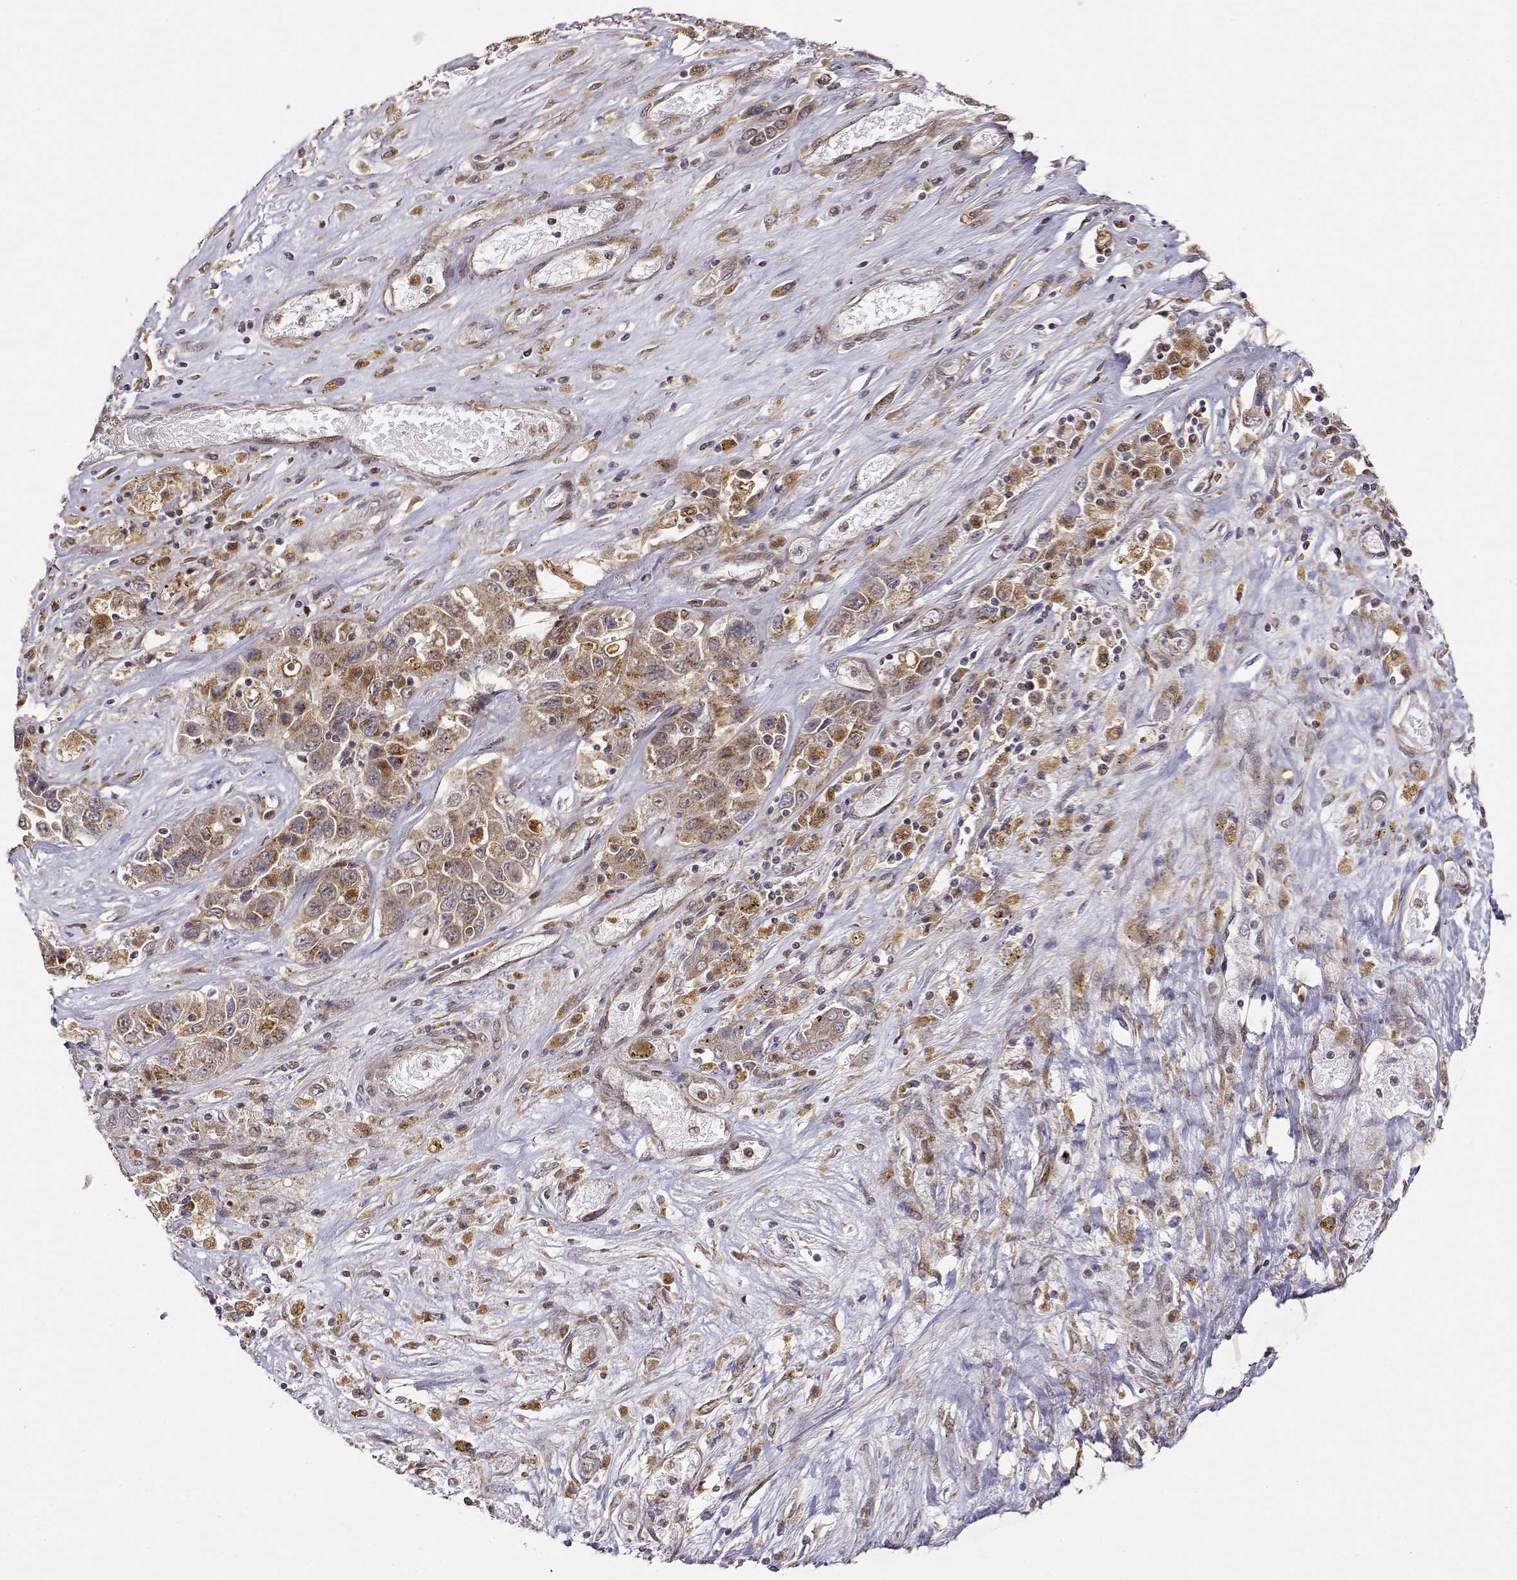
{"staining": {"intensity": "moderate", "quantity": ">75%", "location": "cytoplasmic/membranous"}, "tissue": "liver cancer", "cell_type": "Tumor cells", "image_type": "cancer", "snomed": [{"axis": "morphology", "description": "Cholangiocarcinoma"}, {"axis": "topography", "description": "Liver"}], "caption": "A high-resolution histopathology image shows immunohistochemistry (IHC) staining of liver cancer, which demonstrates moderate cytoplasmic/membranous expression in about >75% of tumor cells.", "gene": "RNF13", "patient": {"sex": "female", "age": 52}}